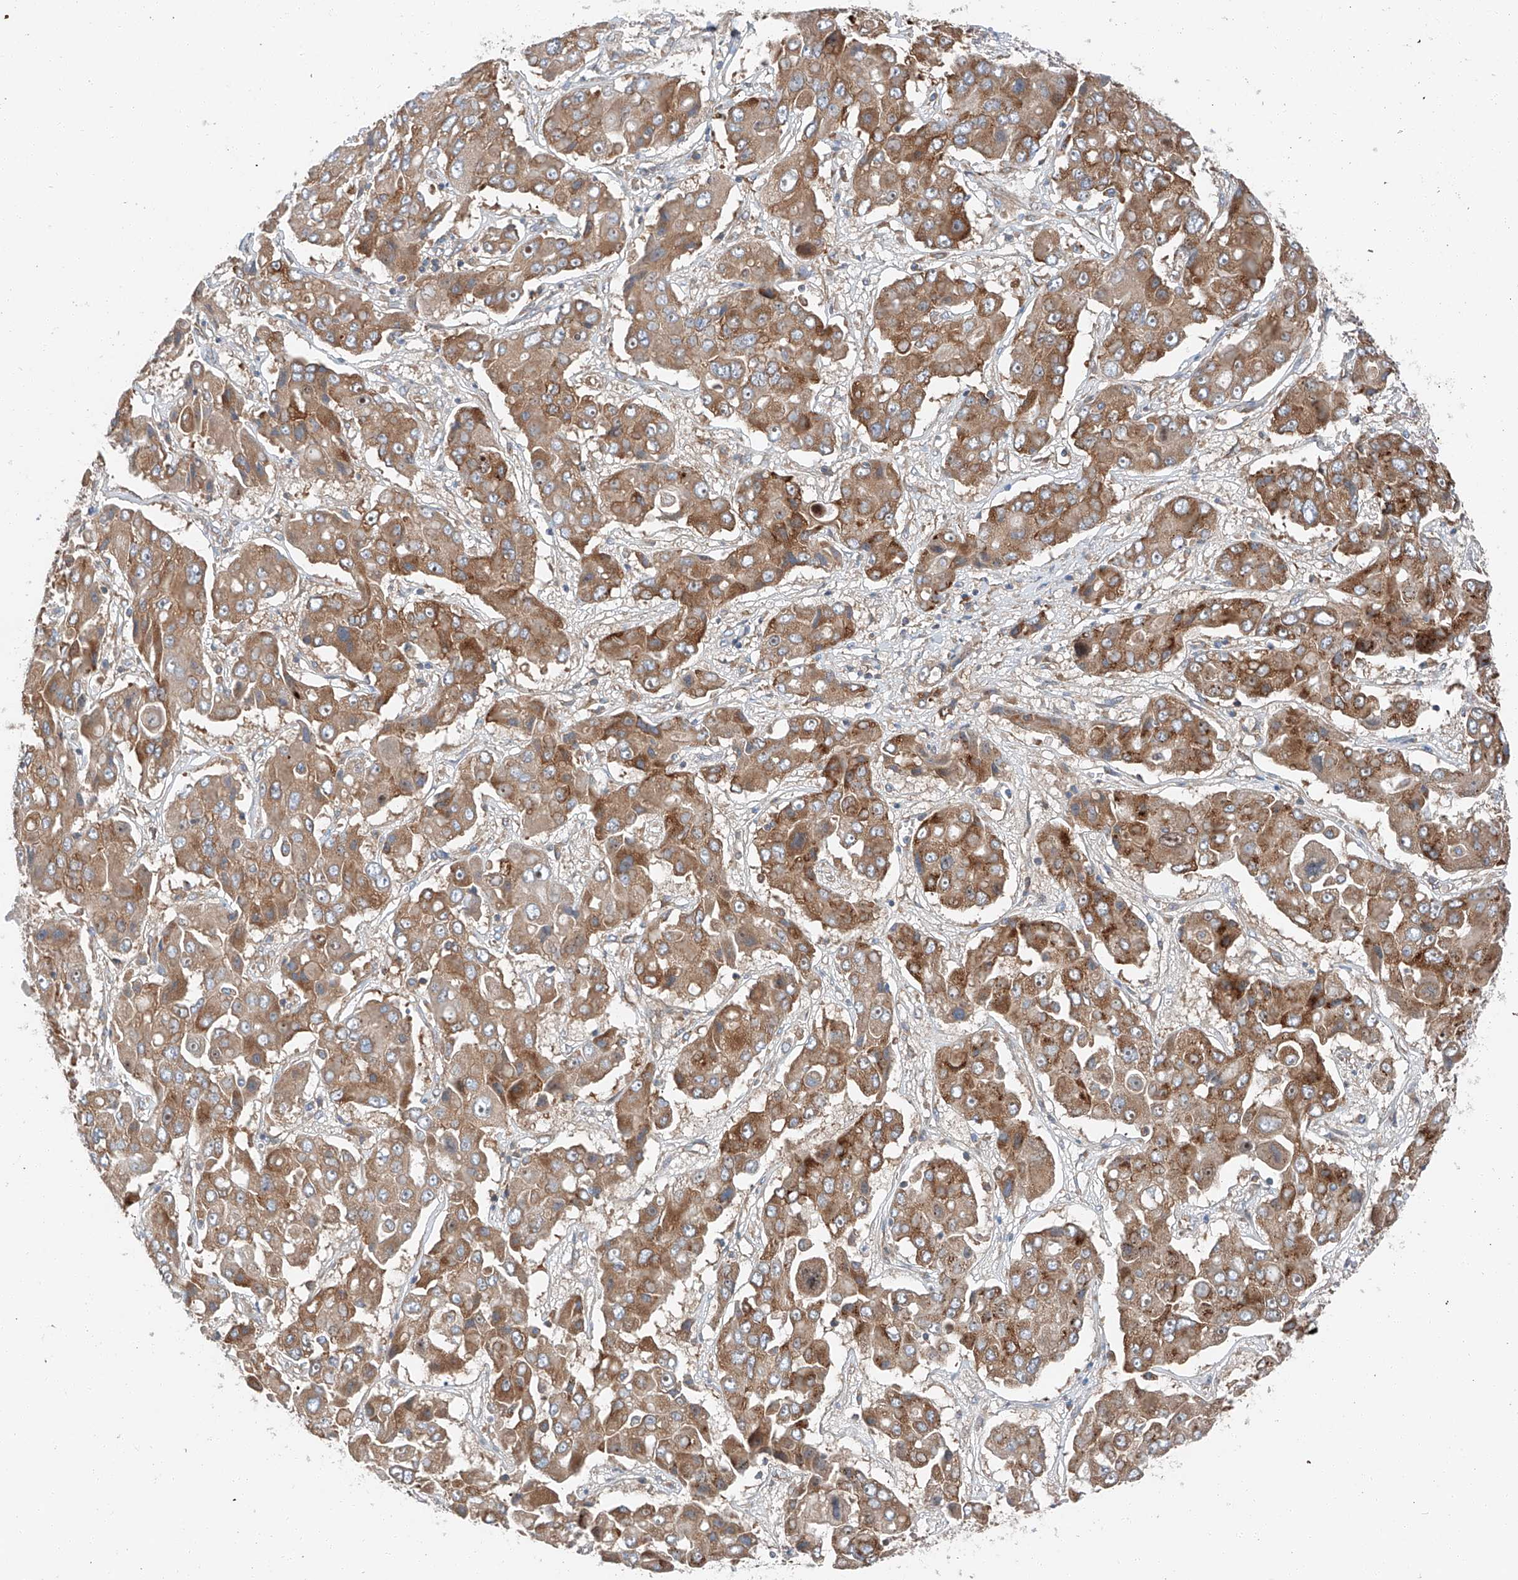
{"staining": {"intensity": "moderate", "quantity": ">75%", "location": "cytoplasmic/membranous"}, "tissue": "liver cancer", "cell_type": "Tumor cells", "image_type": "cancer", "snomed": [{"axis": "morphology", "description": "Cholangiocarcinoma"}, {"axis": "topography", "description": "Liver"}], "caption": "Liver cancer tissue exhibits moderate cytoplasmic/membranous positivity in about >75% of tumor cells, visualized by immunohistochemistry.", "gene": "ZC3H15", "patient": {"sex": "male", "age": 67}}